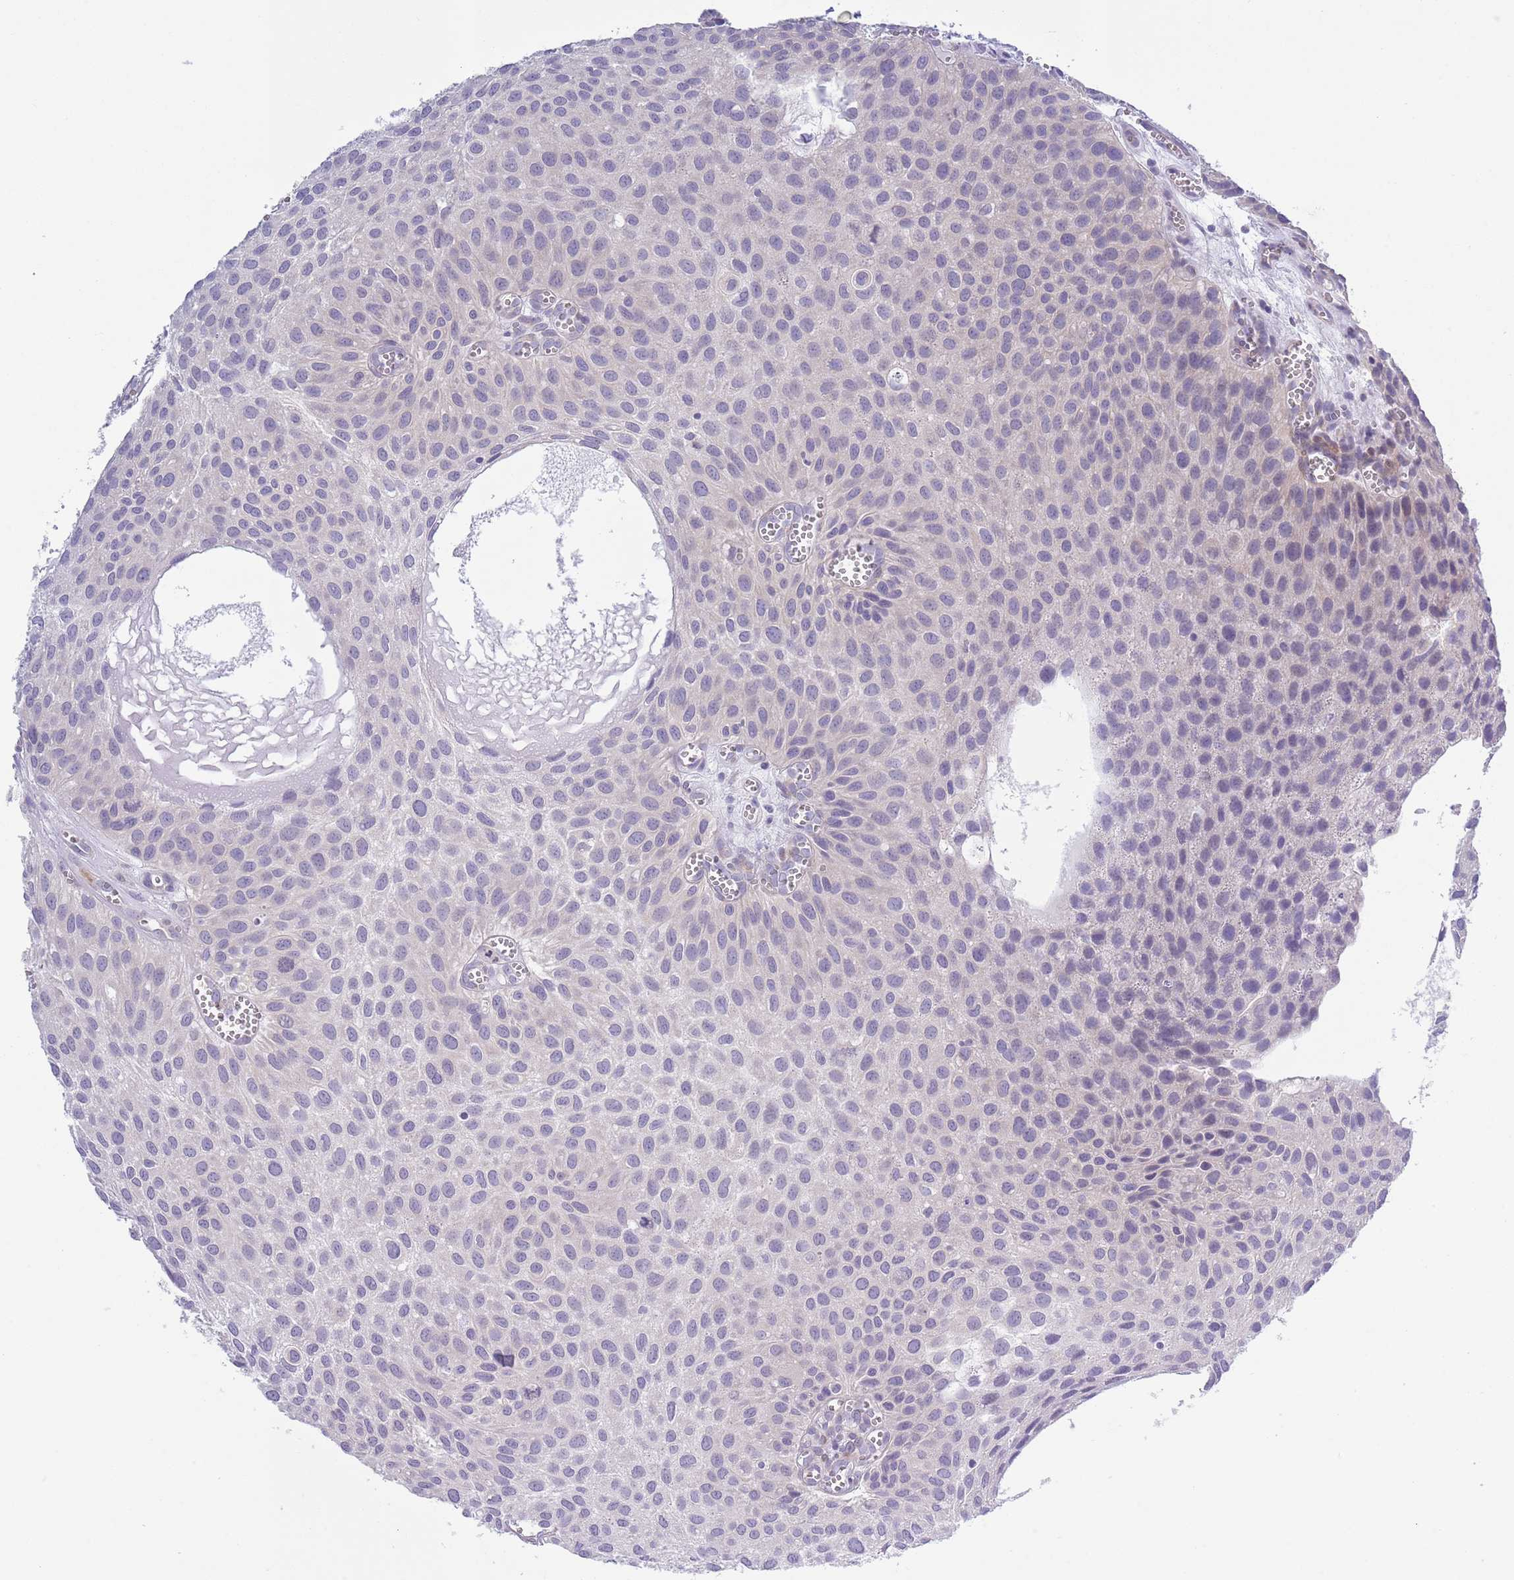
{"staining": {"intensity": "weak", "quantity": "<25%", "location": "cytoplasmic/membranous"}, "tissue": "urothelial cancer", "cell_type": "Tumor cells", "image_type": "cancer", "snomed": [{"axis": "morphology", "description": "Urothelial carcinoma, Low grade"}, {"axis": "topography", "description": "Urinary bladder"}], "caption": "An IHC histopathology image of urothelial cancer is shown. There is no staining in tumor cells of urothelial cancer. Nuclei are stained in blue.", "gene": "ZFP2", "patient": {"sex": "male", "age": 88}}